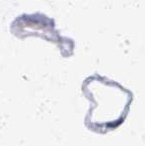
{"staining": {"intensity": "negative", "quantity": "none", "location": "none"}, "tissue": "adipose tissue", "cell_type": "Adipocytes", "image_type": "normal", "snomed": [{"axis": "morphology", "description": "Normal tissue, NOS"}, {"axis": "topography", "description": "Cartilage tissue"}, {"axis": "topography", "description": "Bronchus"}], "caption": "A micrograph of adipose tissue stained for a protein reveals no brown staining in adipocytes.", "gene": "KIAA2013", "patient": {"sex": "male", "age": 64}}